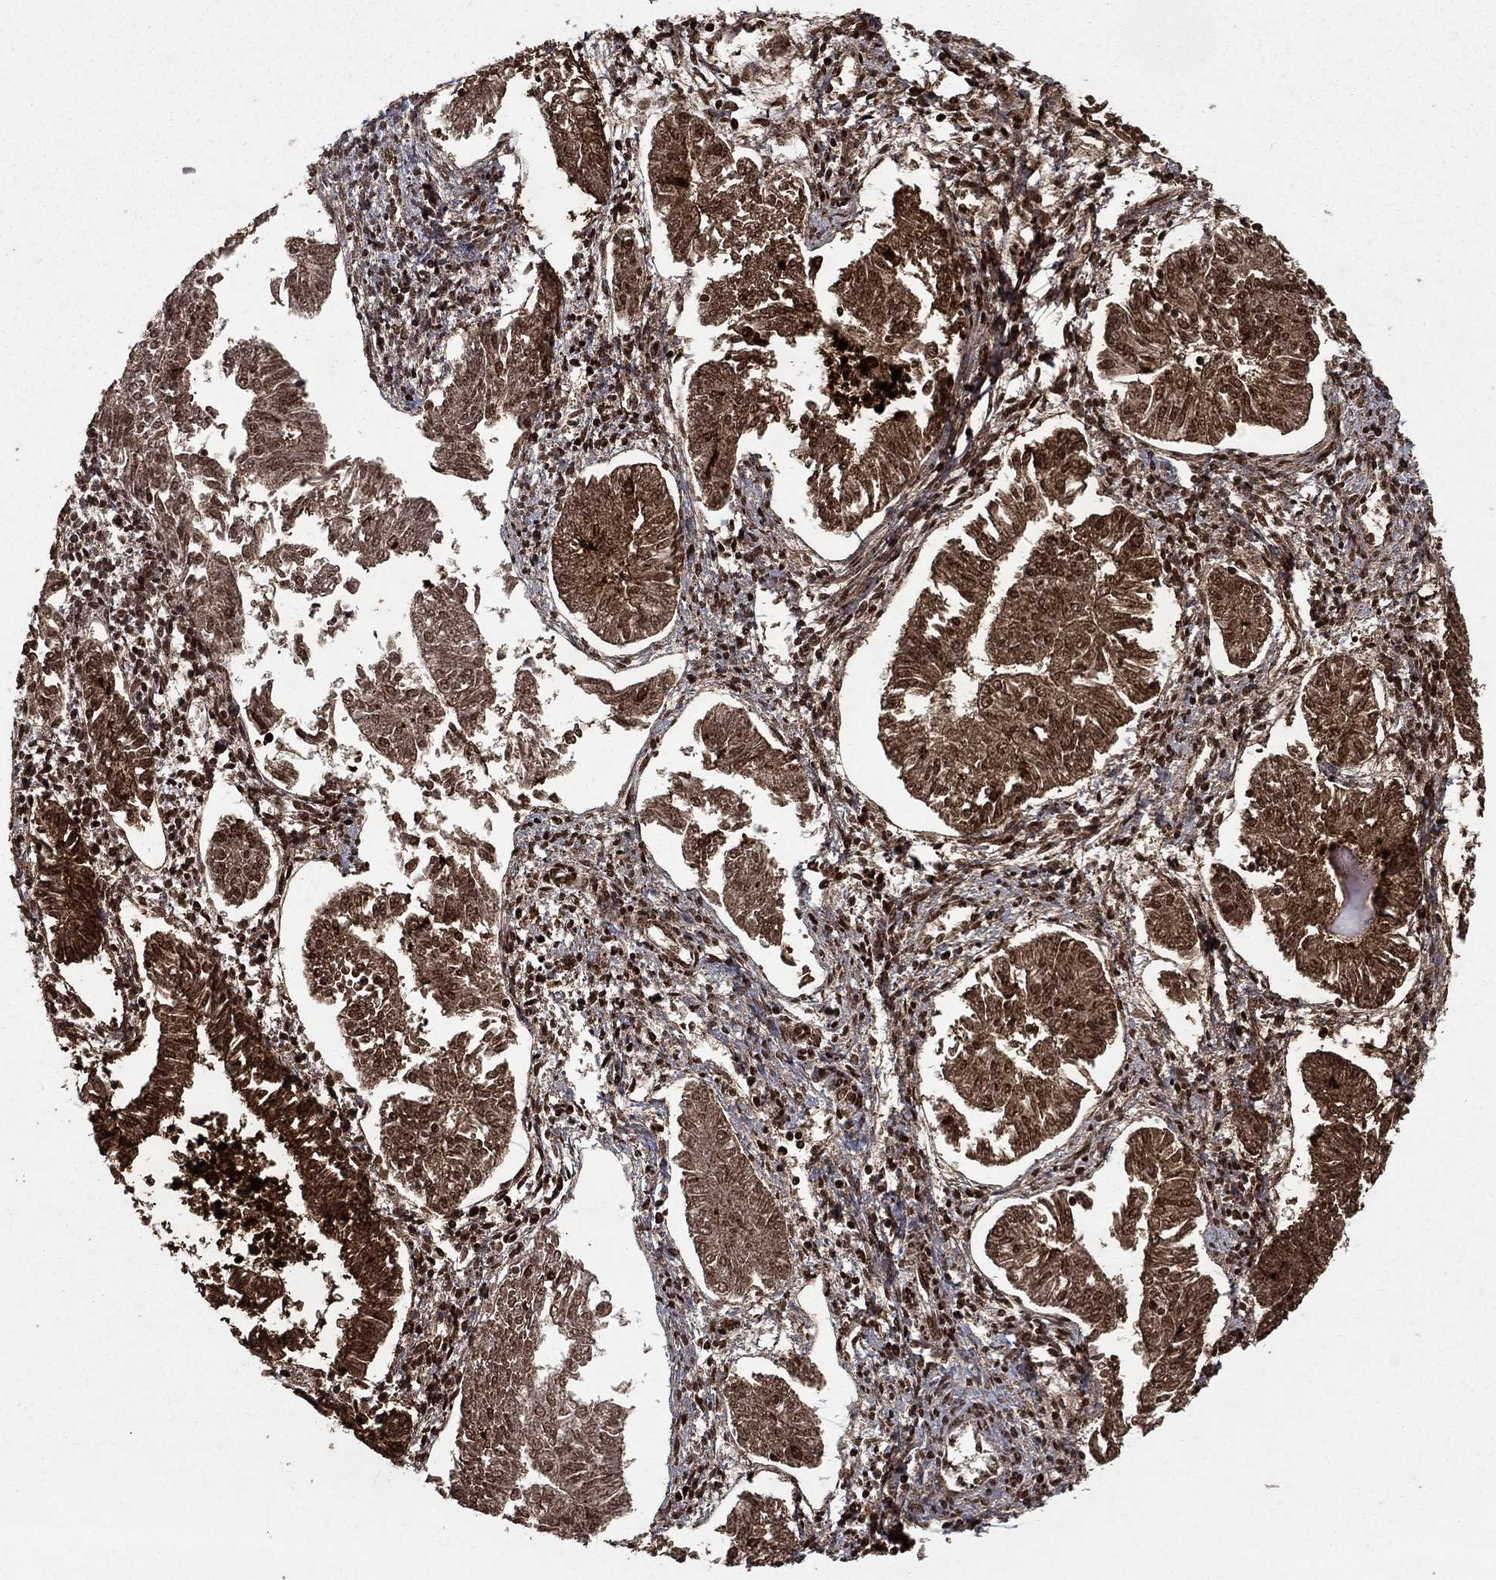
{"staining": {"intensity": "strong", "quantity": ">75%", "location": "cytoplasmic/membranous,nuclear"}, "tissue": "endometrial cancer", "cell_type": "Tumor cells", "image_type": "cancer", "snomed": [{"axis": "morphology", "description": "Adenocarcinoma, NOS"}, {"axis": "topography", "description": "Endometrium"}], "caption": "Tumor cells demonstrate strong cytoplasmic/membranous and nuclear staining in about >75% of cells in endometrial cancer (adenocarcinoma).", "gene": "CD24", "patient": {"sex": "female", "age": 53}}